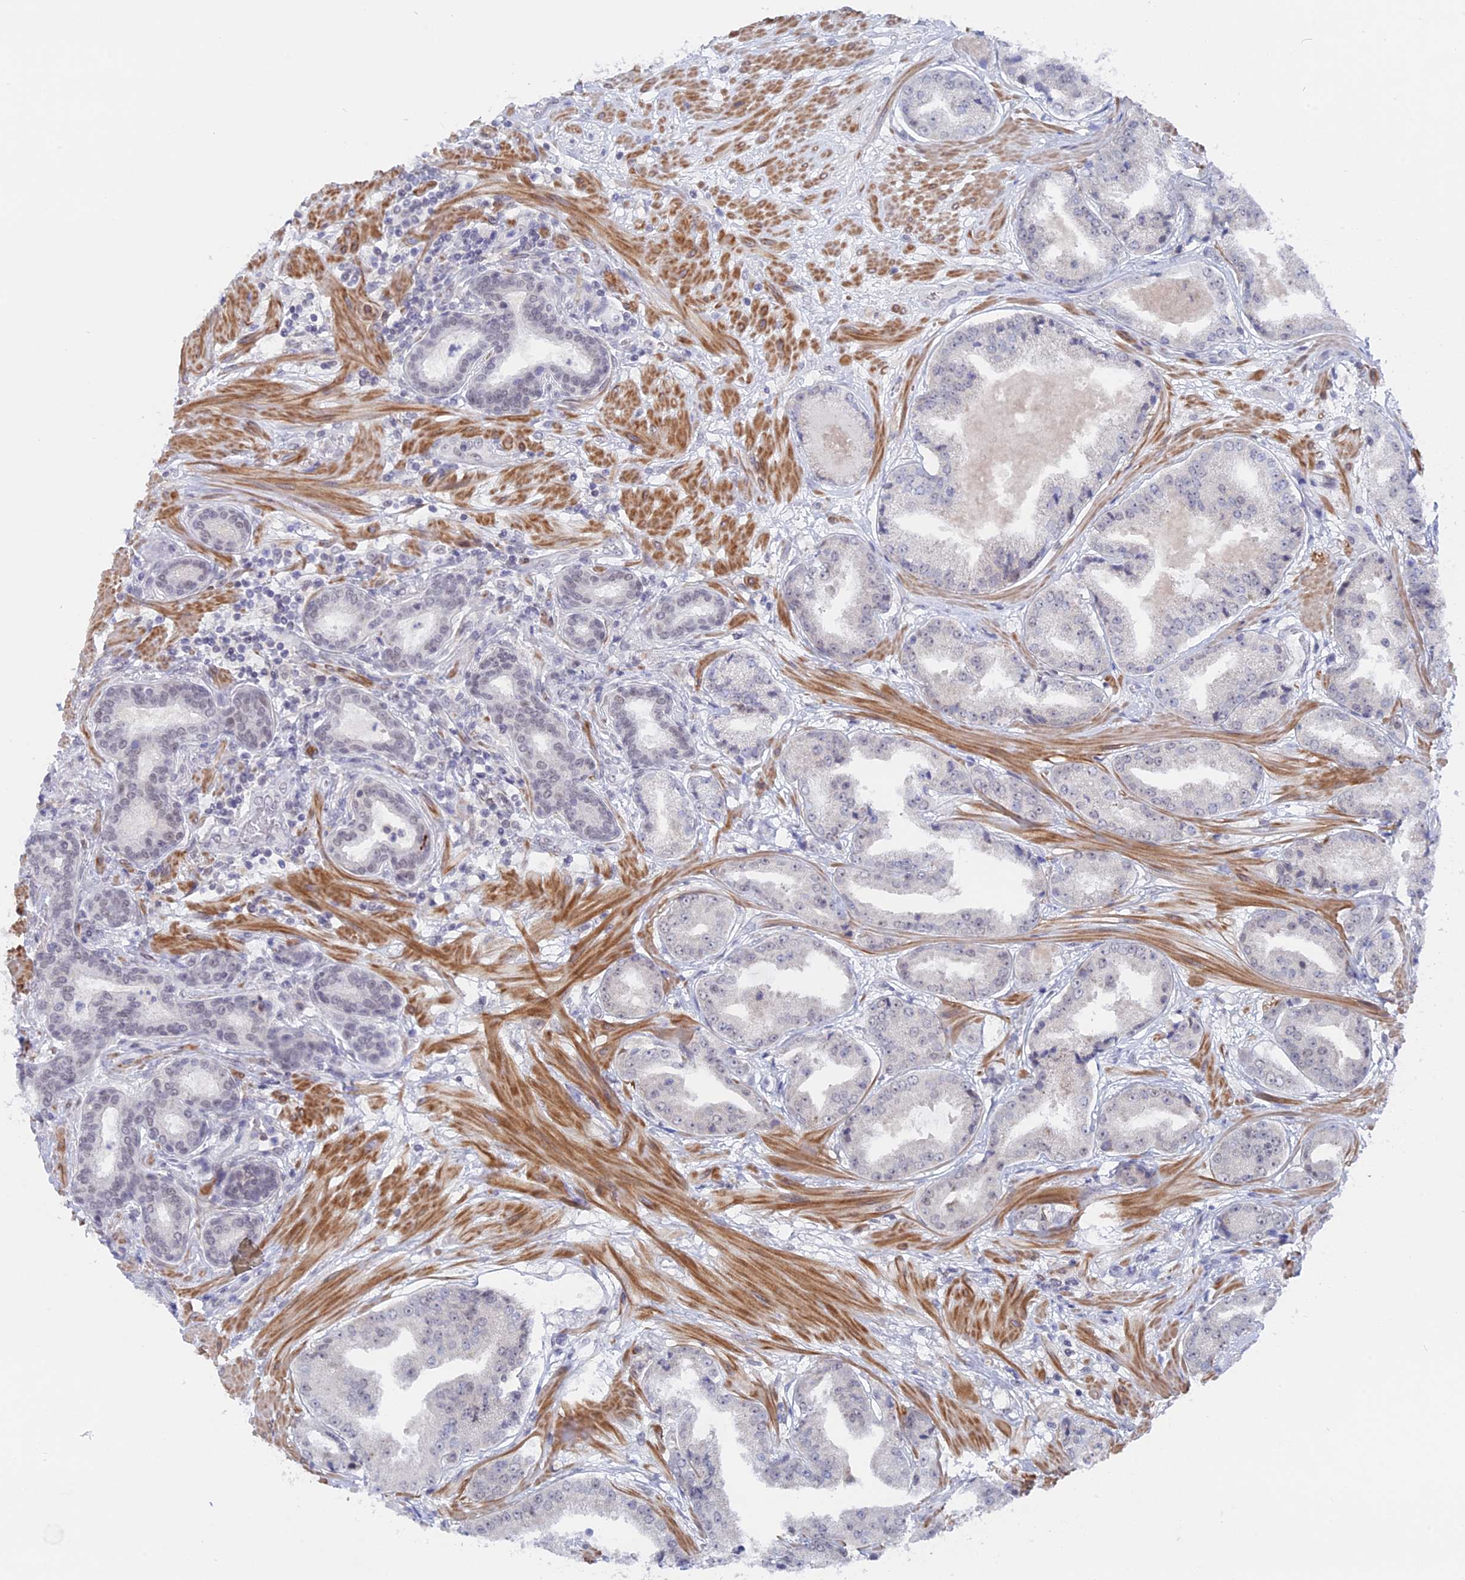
{"staining": {"intensity": "weak", "quantity": "<25%", "location": "nuclear"}, "tissue": "prostate cancer", "cell_type": "Tumor cells", "image_type": "cancer", "snomed": [{"axis": "morphology", "description": "Adenocarcinoma, High grade"}, {"axis": "topography", "description": "Prostate"}], "caption": "This photomicrograph is of prostate adenocarcinoma (high-grade) stained with immunohistochemistry (IHC) to label a protein in brown with the nuclei are counter-stained blue. There is no expression in tumor cells. (Stains: DAB immunohistochemistry with hematoxylin counter stain, Microscopy: brightfield microscopy at high magnification).", "gene": "BRD2", "patient": {"sex": "male", "age": 63}}